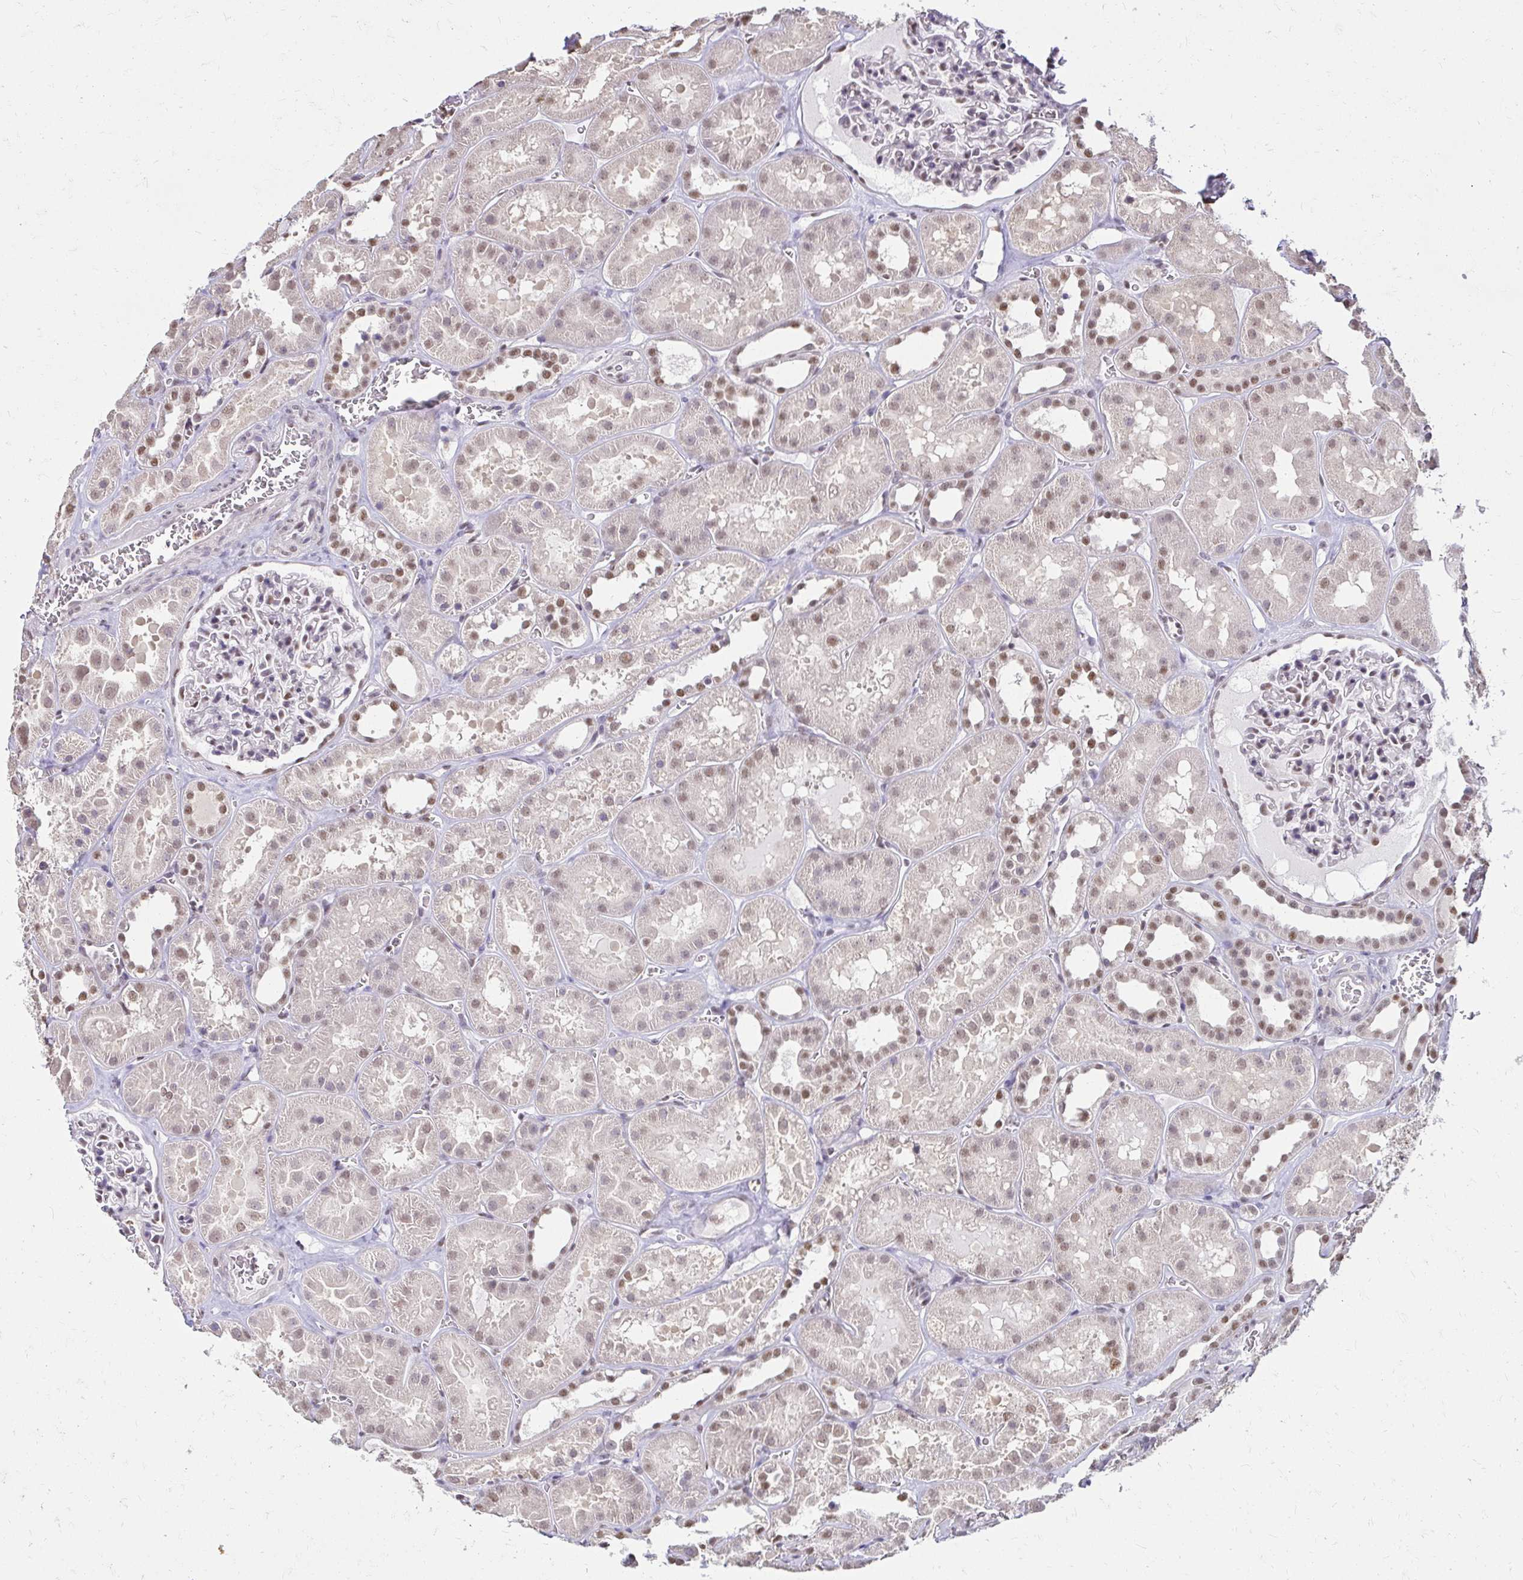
{"staining": {"intensity": "moderate", "quantity": "25%-75%", "location": "nuclear"}, "tissue": "kidney", "cell_type": "Cells in glomeruli", "image_type": "normal", "snomed": [{"axis": "morphology", "description": "Normal tissue, NOS"}, {"axis": "topography", "description": "Kidney"}], "caption": "A high-resolution photomicrograph shows immunohistochemistry staining of normal kidney, which shows moderate nuclear staining in approximately 25%-75% of cells in glomeruli. (DAB IHC, brown staining for protein, blue staining for nuclei).", "gene": "RIMS4", "patient": {"sex": "female", "age": 41}}